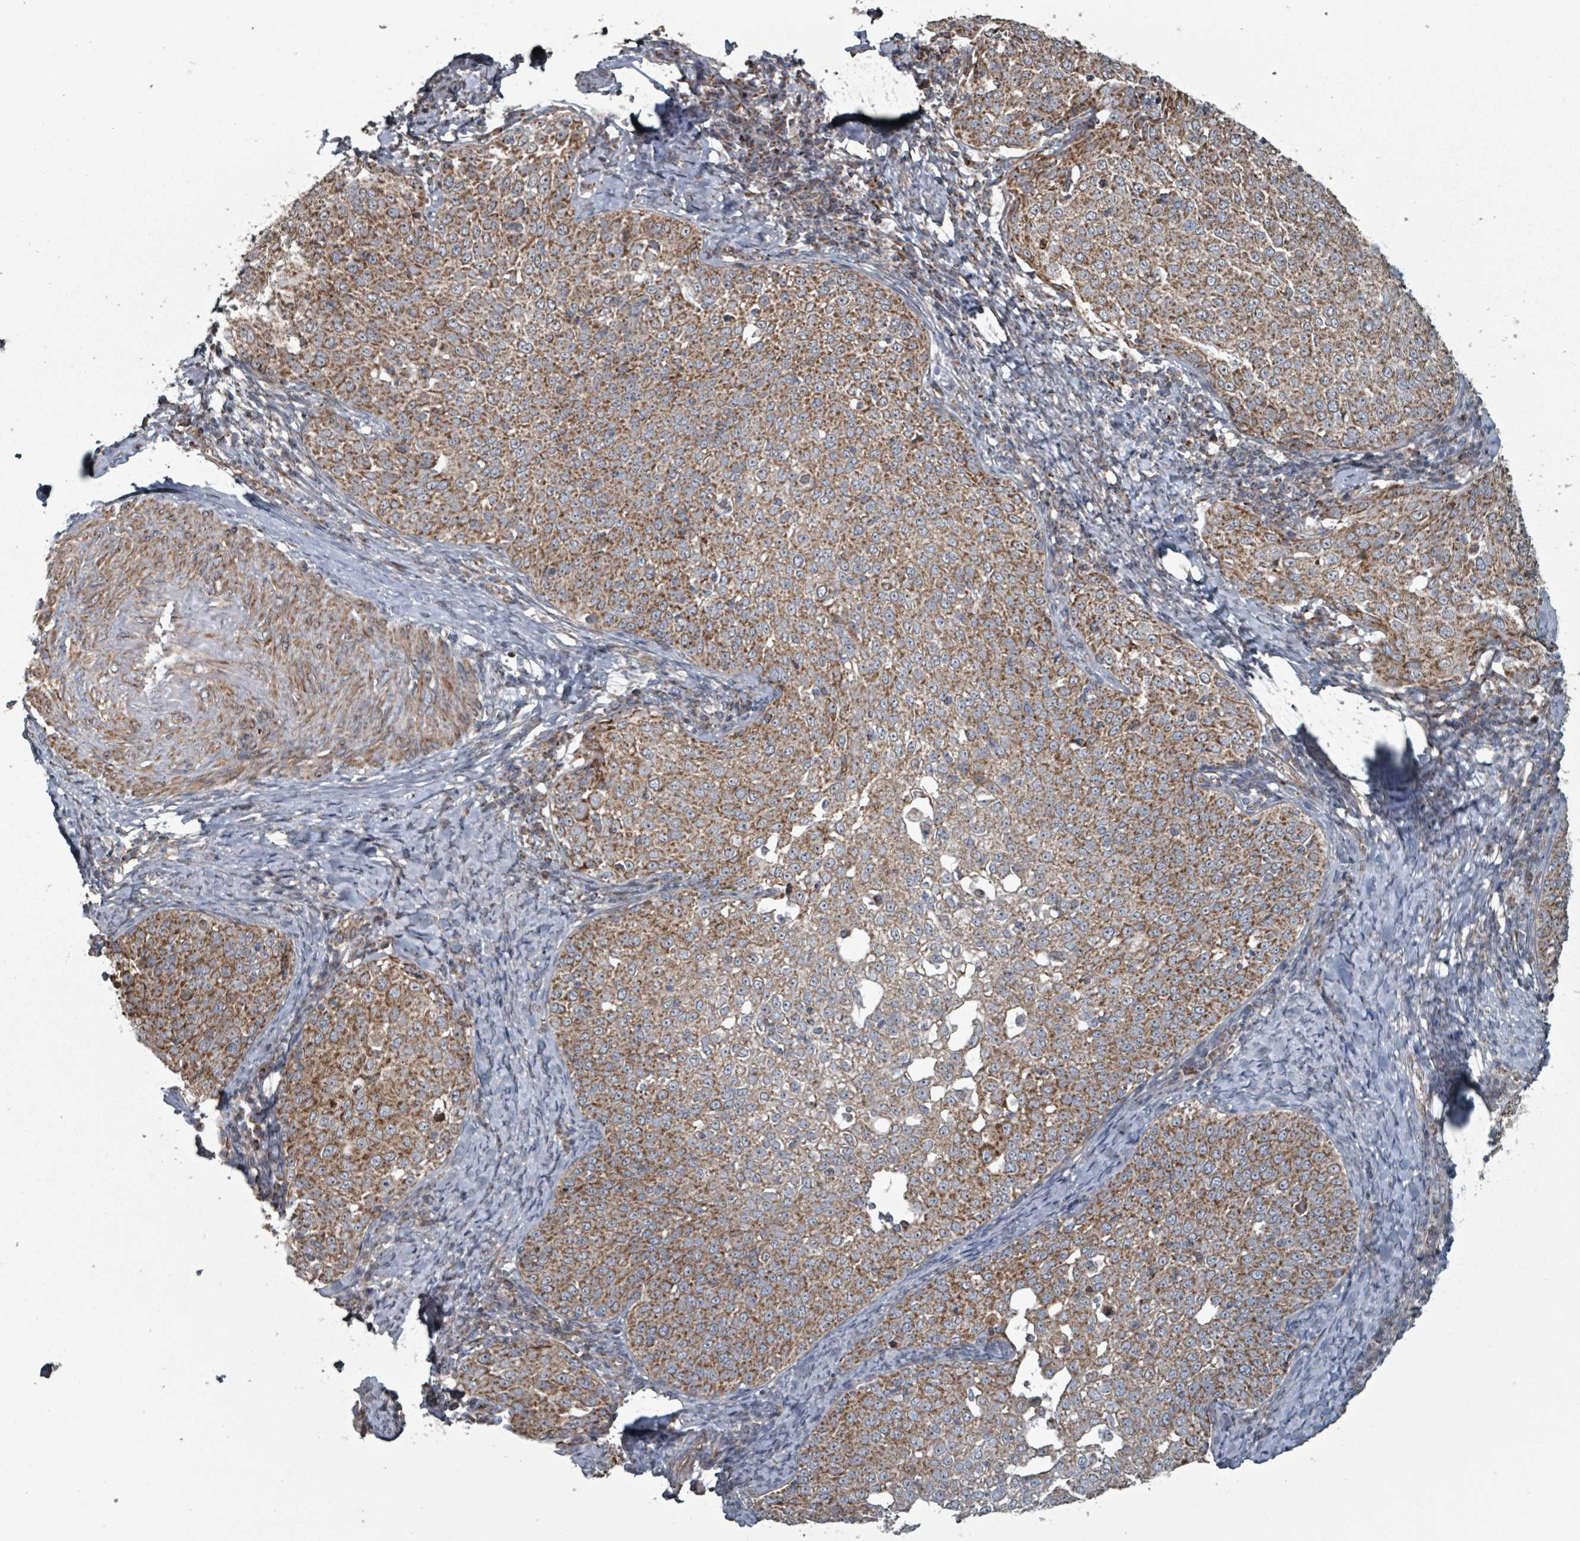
{"staining": {"intensity": "moderate", "quantity": ">75%", "location": "cytoplasmic/membranous"}, "tissue": "cervical cancer", "cell_type": "Tumor cells", "image_type": "cancer", "snomed": [{"axis": "morphology", "description": "Squamous cell carcinoma, NOS"}, {"axis": "topography", "description": "Cervix"}], "caption": "Squamous cell carcinoma (cervical) stained for a protein demonstrates moderate cytoplasmic/membranous positivity in tumor cells. (Brightfield microscopy of DAB IHC at high magnification).", "gene": "MRPL4", "patient": {"sex": "female", "age": 57}}